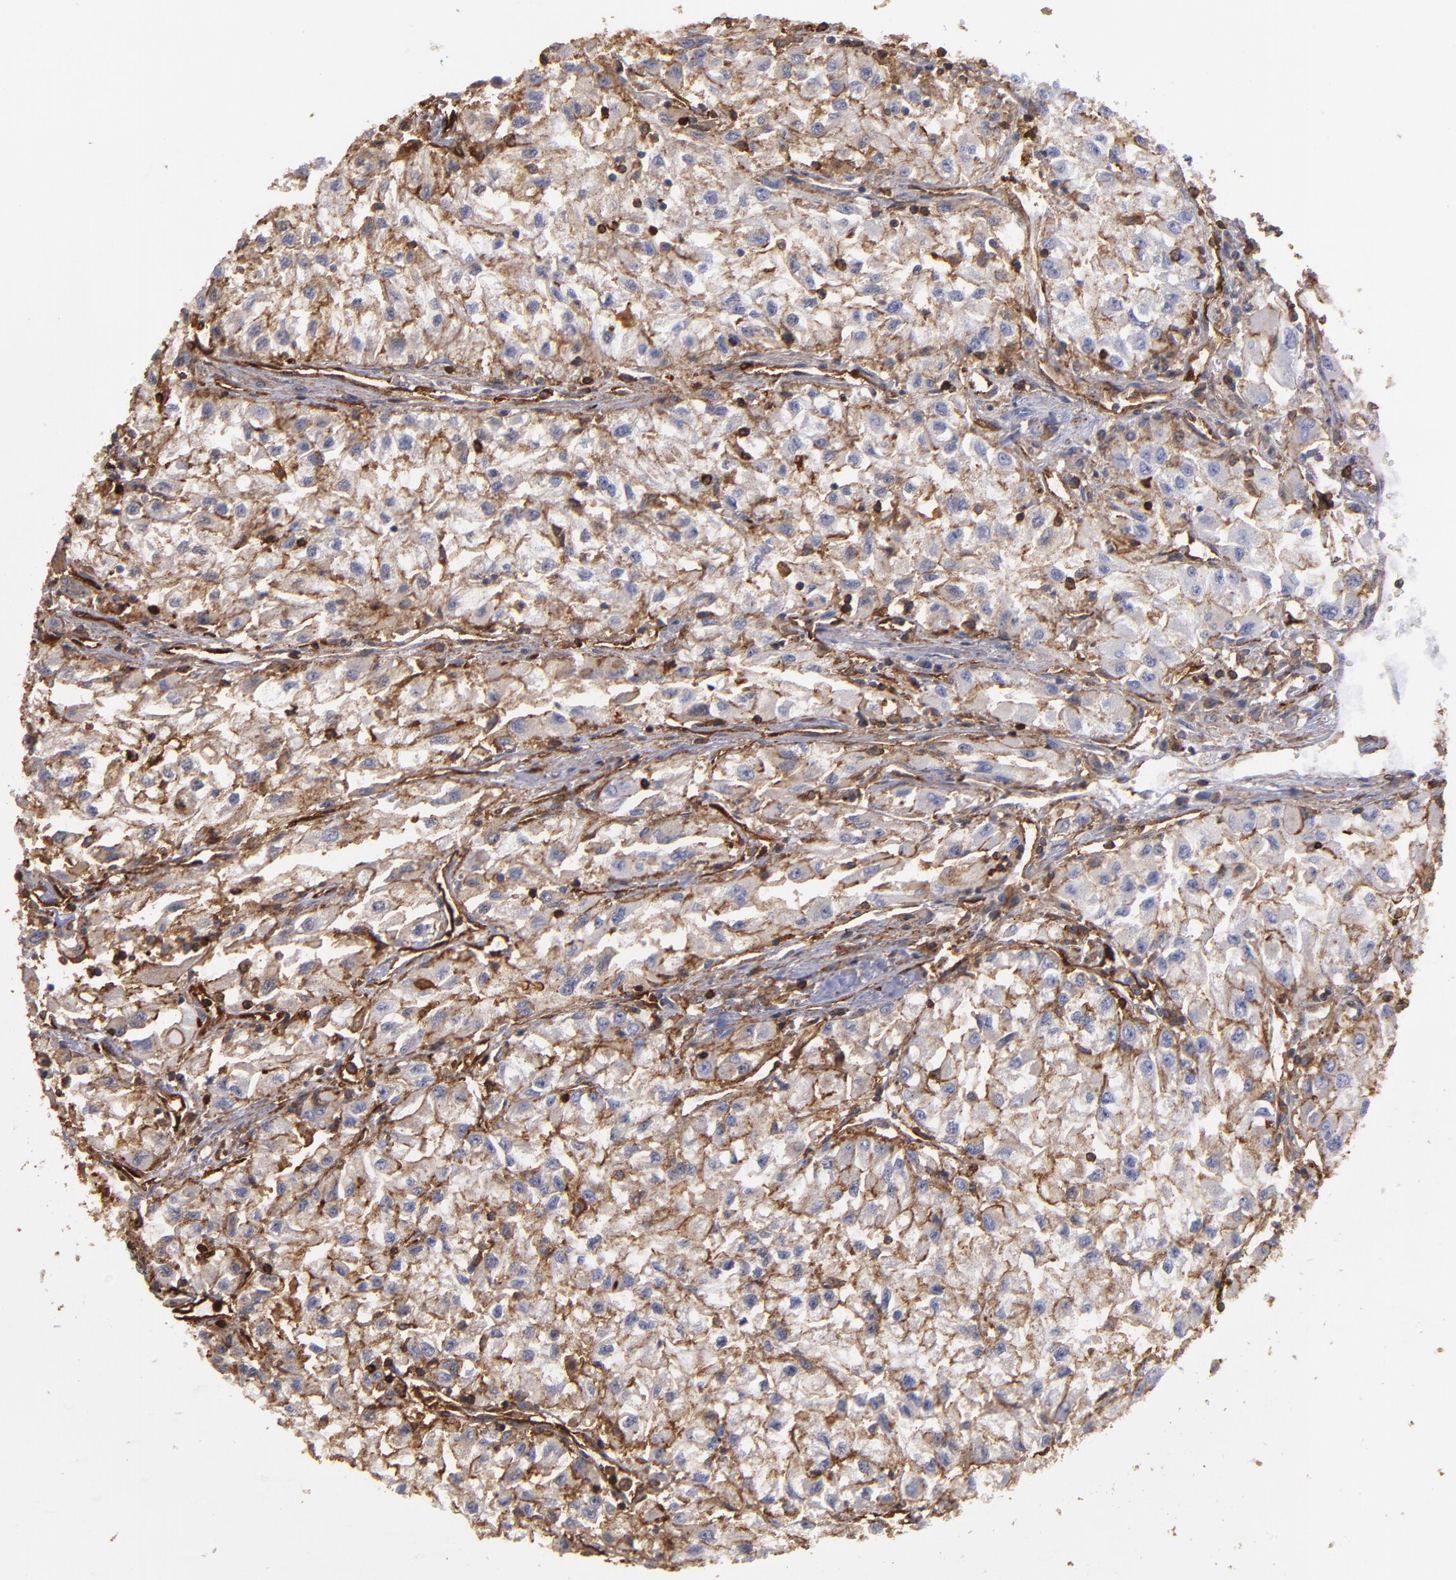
{"staining": {"intensity": "weak", "quantity": ">75%", "location": "cytoplasmic/membranous"}, "tissue": "renal cancer", "cell_type": "Tumor cells", "image_type": "cancer", "snomed": [{"axis": "morphology", "description": "Adenocarcinoma, NOS"}, {"axis": "topography", "description": "Kidney"}], "caption": "A histopathology image of renal adenocarcinoma stained for a protein demonstrates weak cytoplasmic/membranous brown staining in tumor cells.", "gene": "ACTN4", "patient": {"sex": "male", "age": 59}}